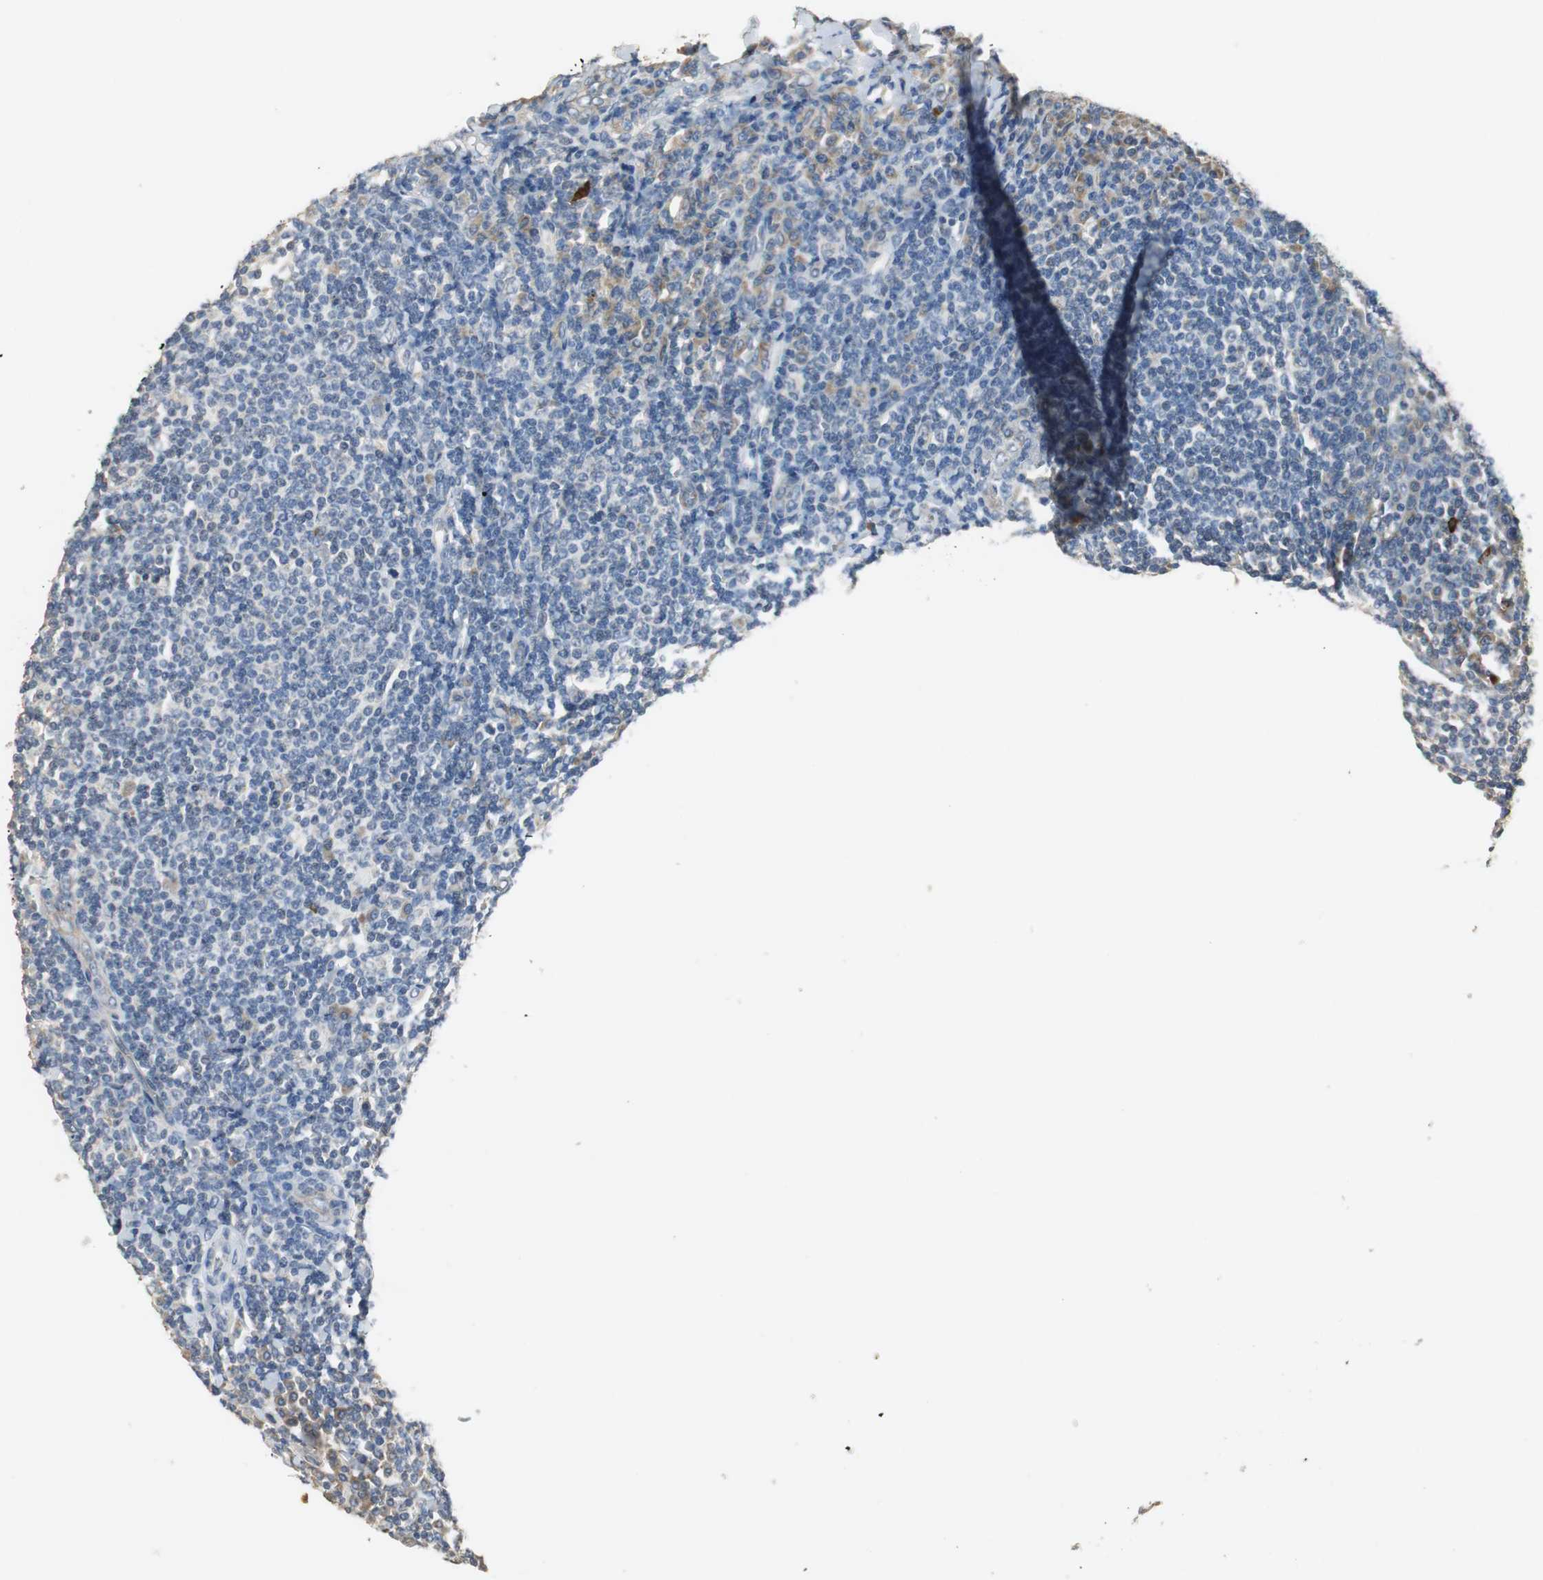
{"staining": {"intensity": "weak", "quantity": ">75%", "location": "cytoplasmic/membranous"}, "tissue": "tonsil", "cell_type": "Germinal center cells", "image_type": "normal", "snomed": [{"axis": "morphology", "description": "Normal tissue, NOS"}, {"axis": "topography", "description": "Tonsil"}], "caption": "This photomicrograph reveals IHC staining of normal tonsil, with low weak cytoplasmic/membranous staining in about >75% of germinal center cells.", "gene": "MTIF2", "patient": {"sex": "male", "age": 31}}